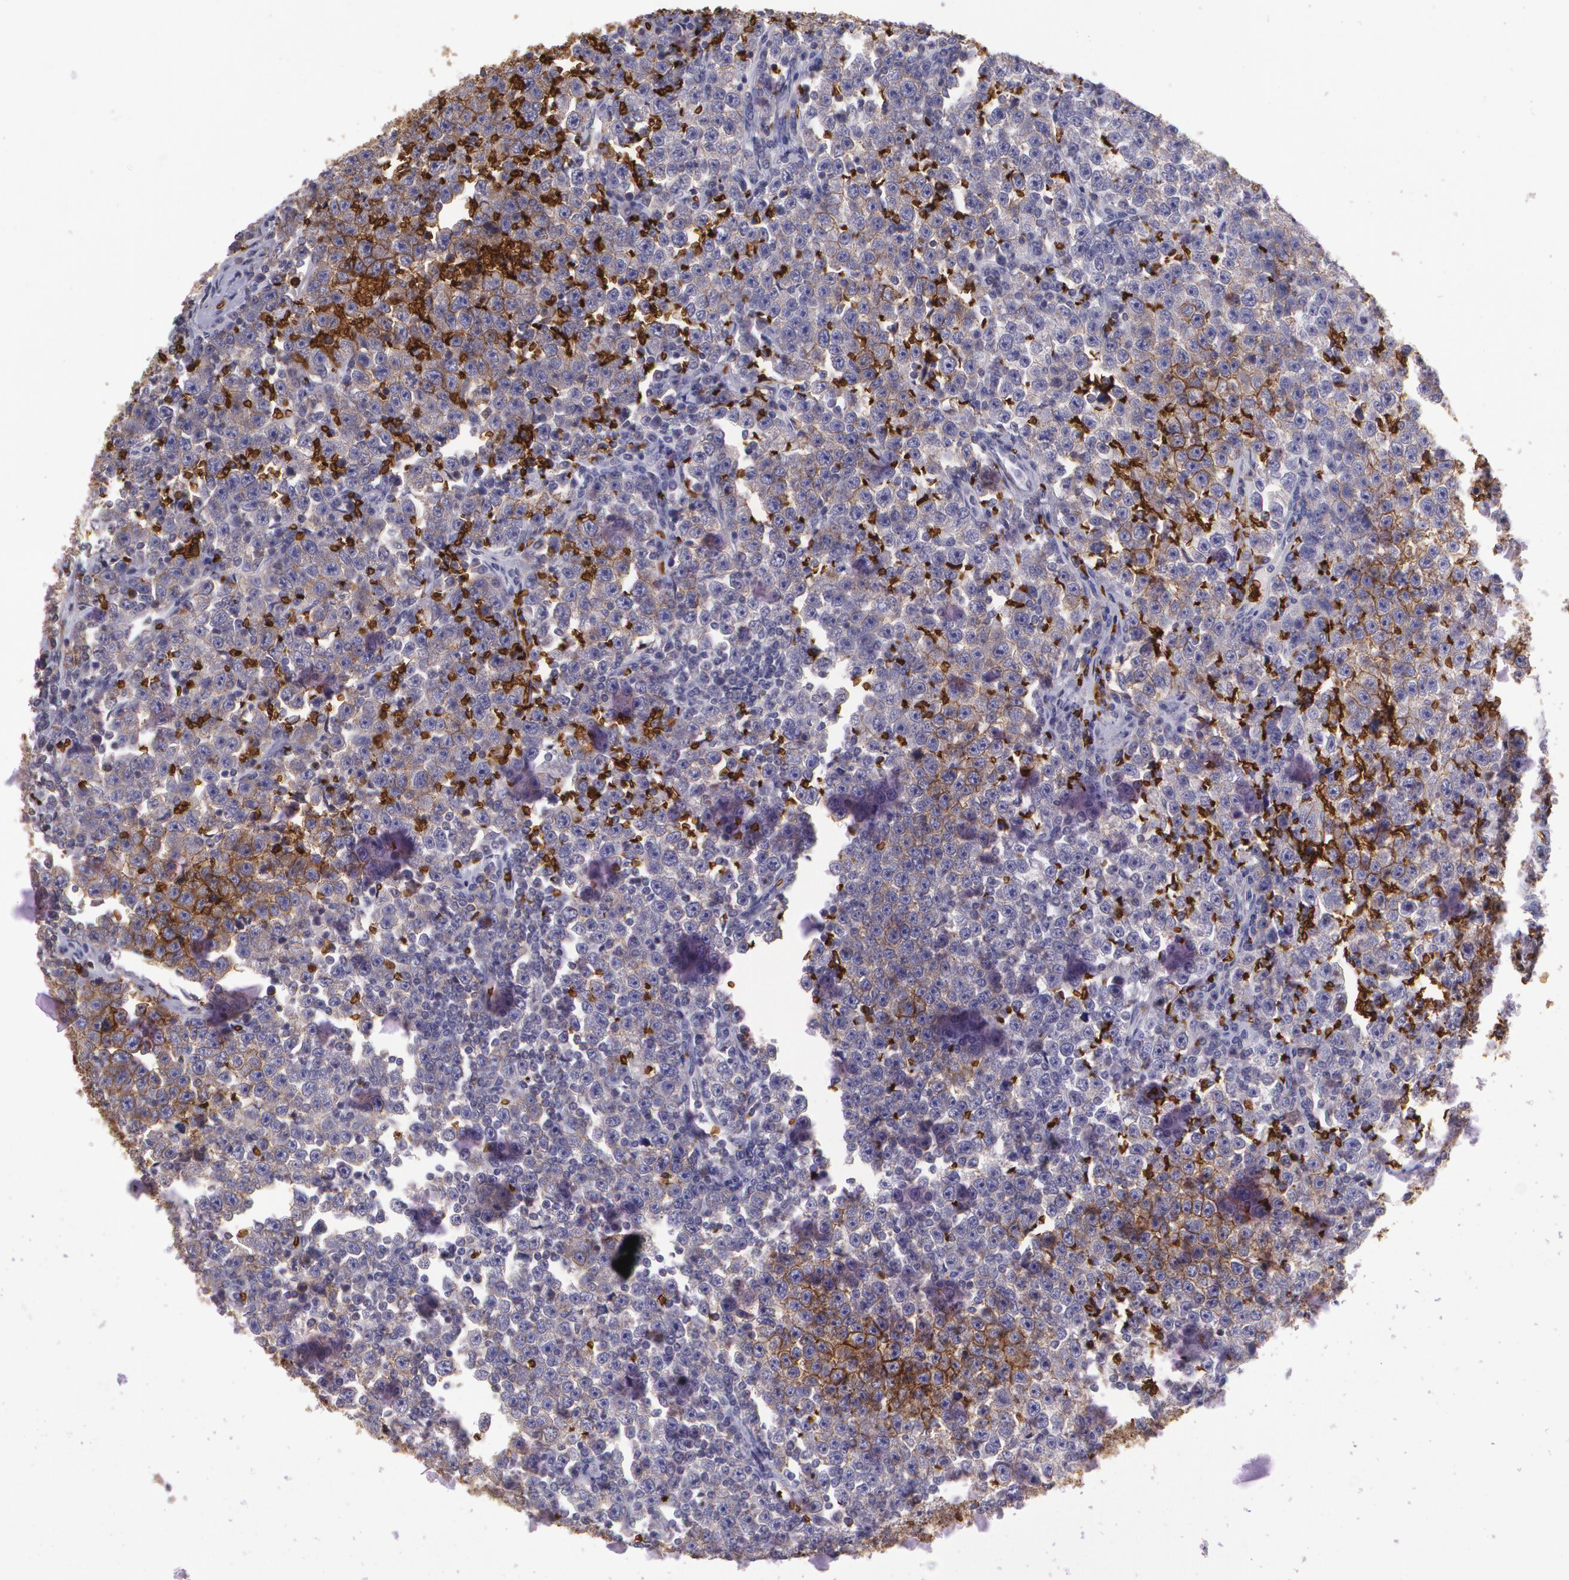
{"staining": {"intensity": "weak", "quantity": "25%-75%", "location": "cytoplasmic/membranous"}, "tissue": "testis cancer", "cell_type": "Tumor cells", "image_type": "cancer", "snomed": [{"axis": "morphology", "description": "Seminoma, NOS"}, {"axis": "topography", "description": "Testis"}], "caption": "About 25%-75% of tumor cells in testis cancer (seminoma) display weak cytoplasmic/membranous protein staining as visualized by brown immunohistochemical staining.", "gene": "SLC2A1", "patient": {"sex": "male", "age": 43}}